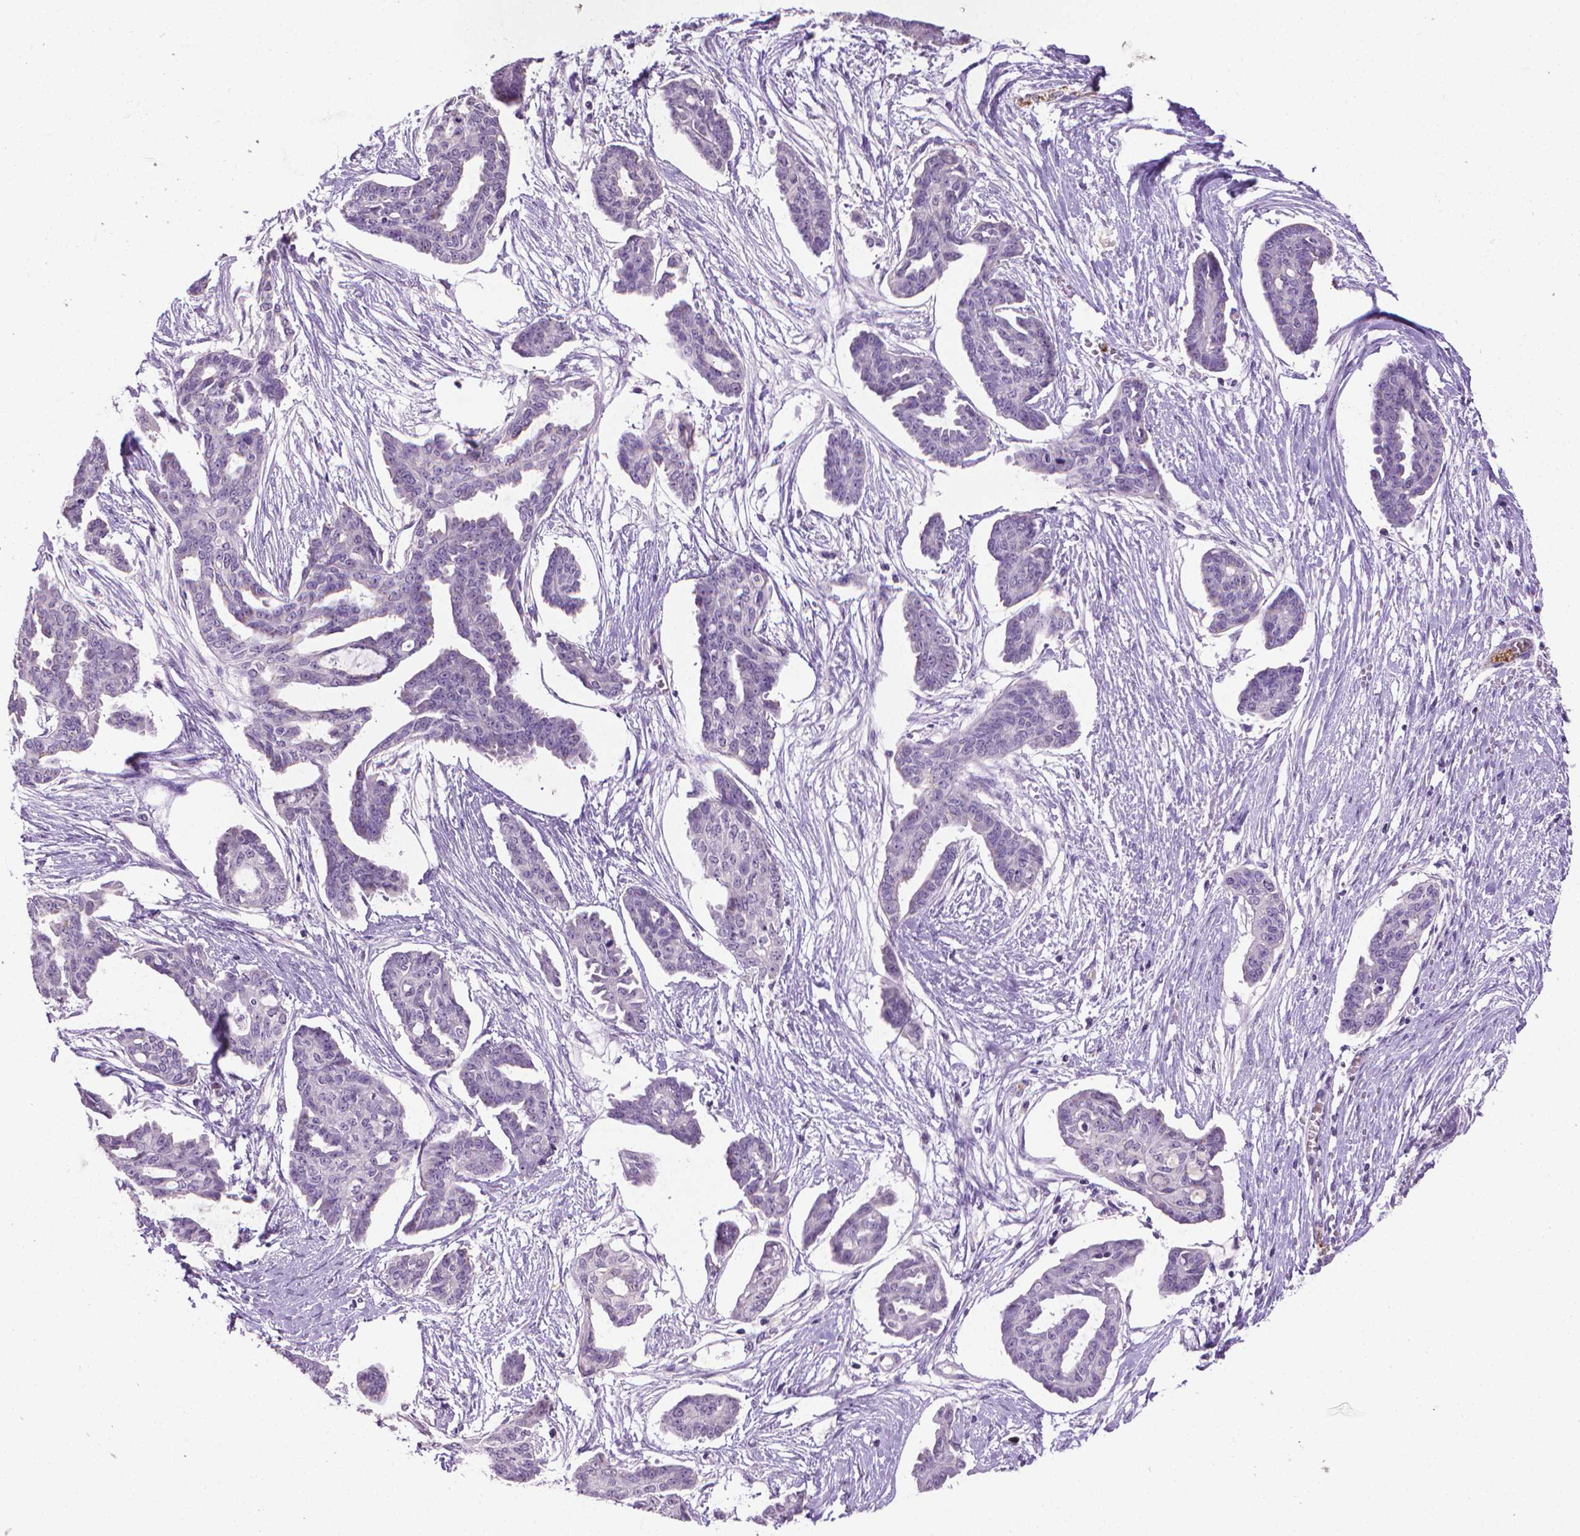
{"staining": {"intensity": "negative", "quantity": "none", "location": "none"}, "tissue": "ovarian cancer", "cell_type": "Tumor cells", "image_type": "cancer", "snomed": [{"axis": "morphology", "description": "Cystadenocarcinoma, serous, NOS"}, {"axis": "topography", "description": "Ovary"}], "caption": "Tumor cells are negative for protein expression in human serous cystadenocarcinoma (ovarian).", "gene": "CDKN2D", "patient": {"sex": "female", "age": 71}}